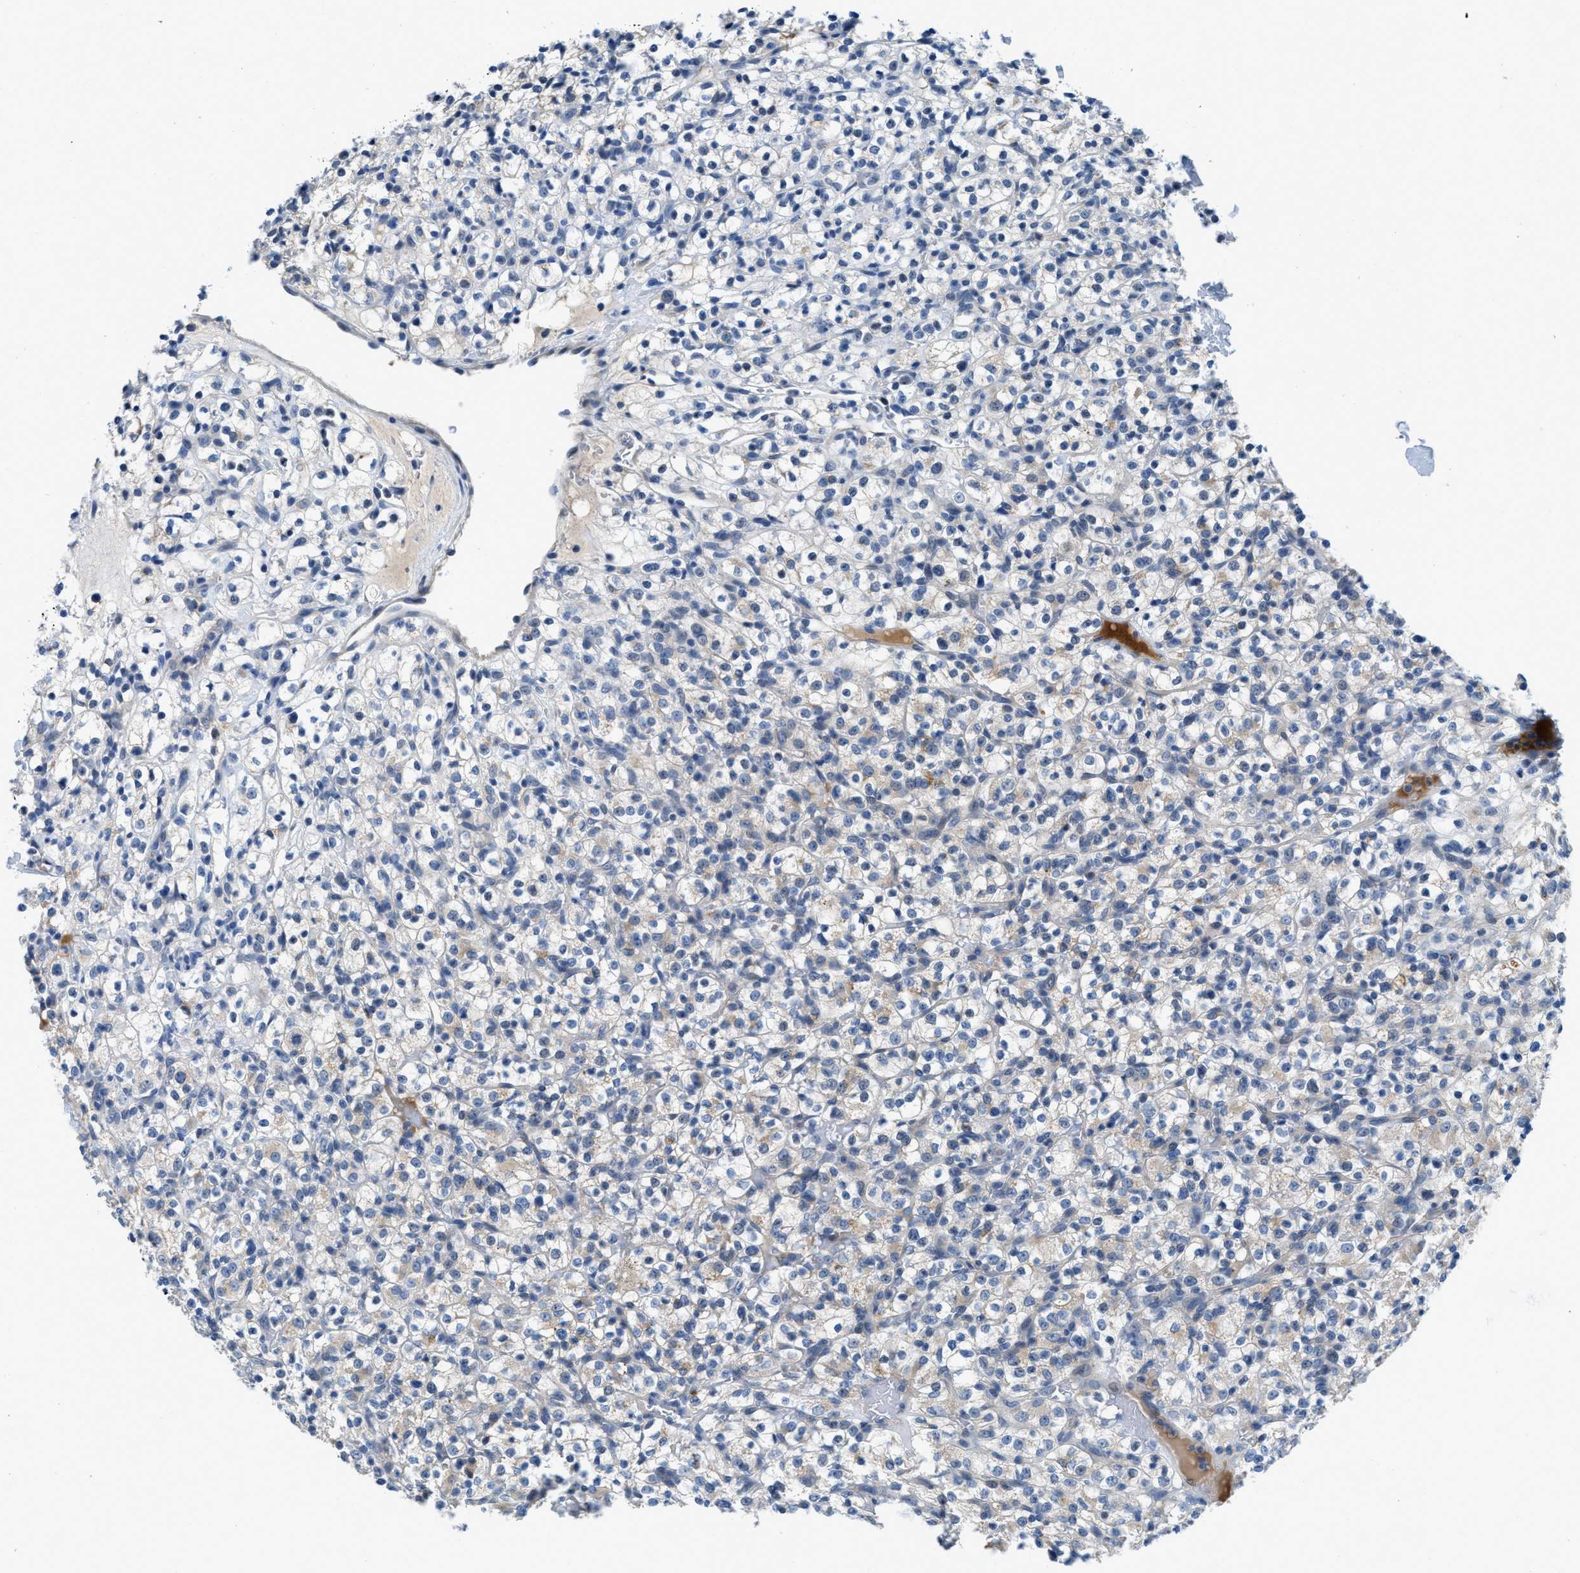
{"staining": {"intensity": "weak", "quantity": "<25%", "location": "cytoplasmic/membranous"}, "tissue": "renal cancer", "cell_type": "Tumor cells", "image_type": "cancer", "snomed": [{"axis": "morphology", "description": "Normal tissue, NOS"}, {"axis": "morphology", "description": "Adenocarcinoma, NOS"}, {"axis": "topography", "description": "Kidney"}], "caption": "The micrograph demonstrates no significant staining in tumor cells of renal cancer (adenocarcinoma).", "gene": "TSPAN3", "patient": {"sex": "female", "age": 72}}